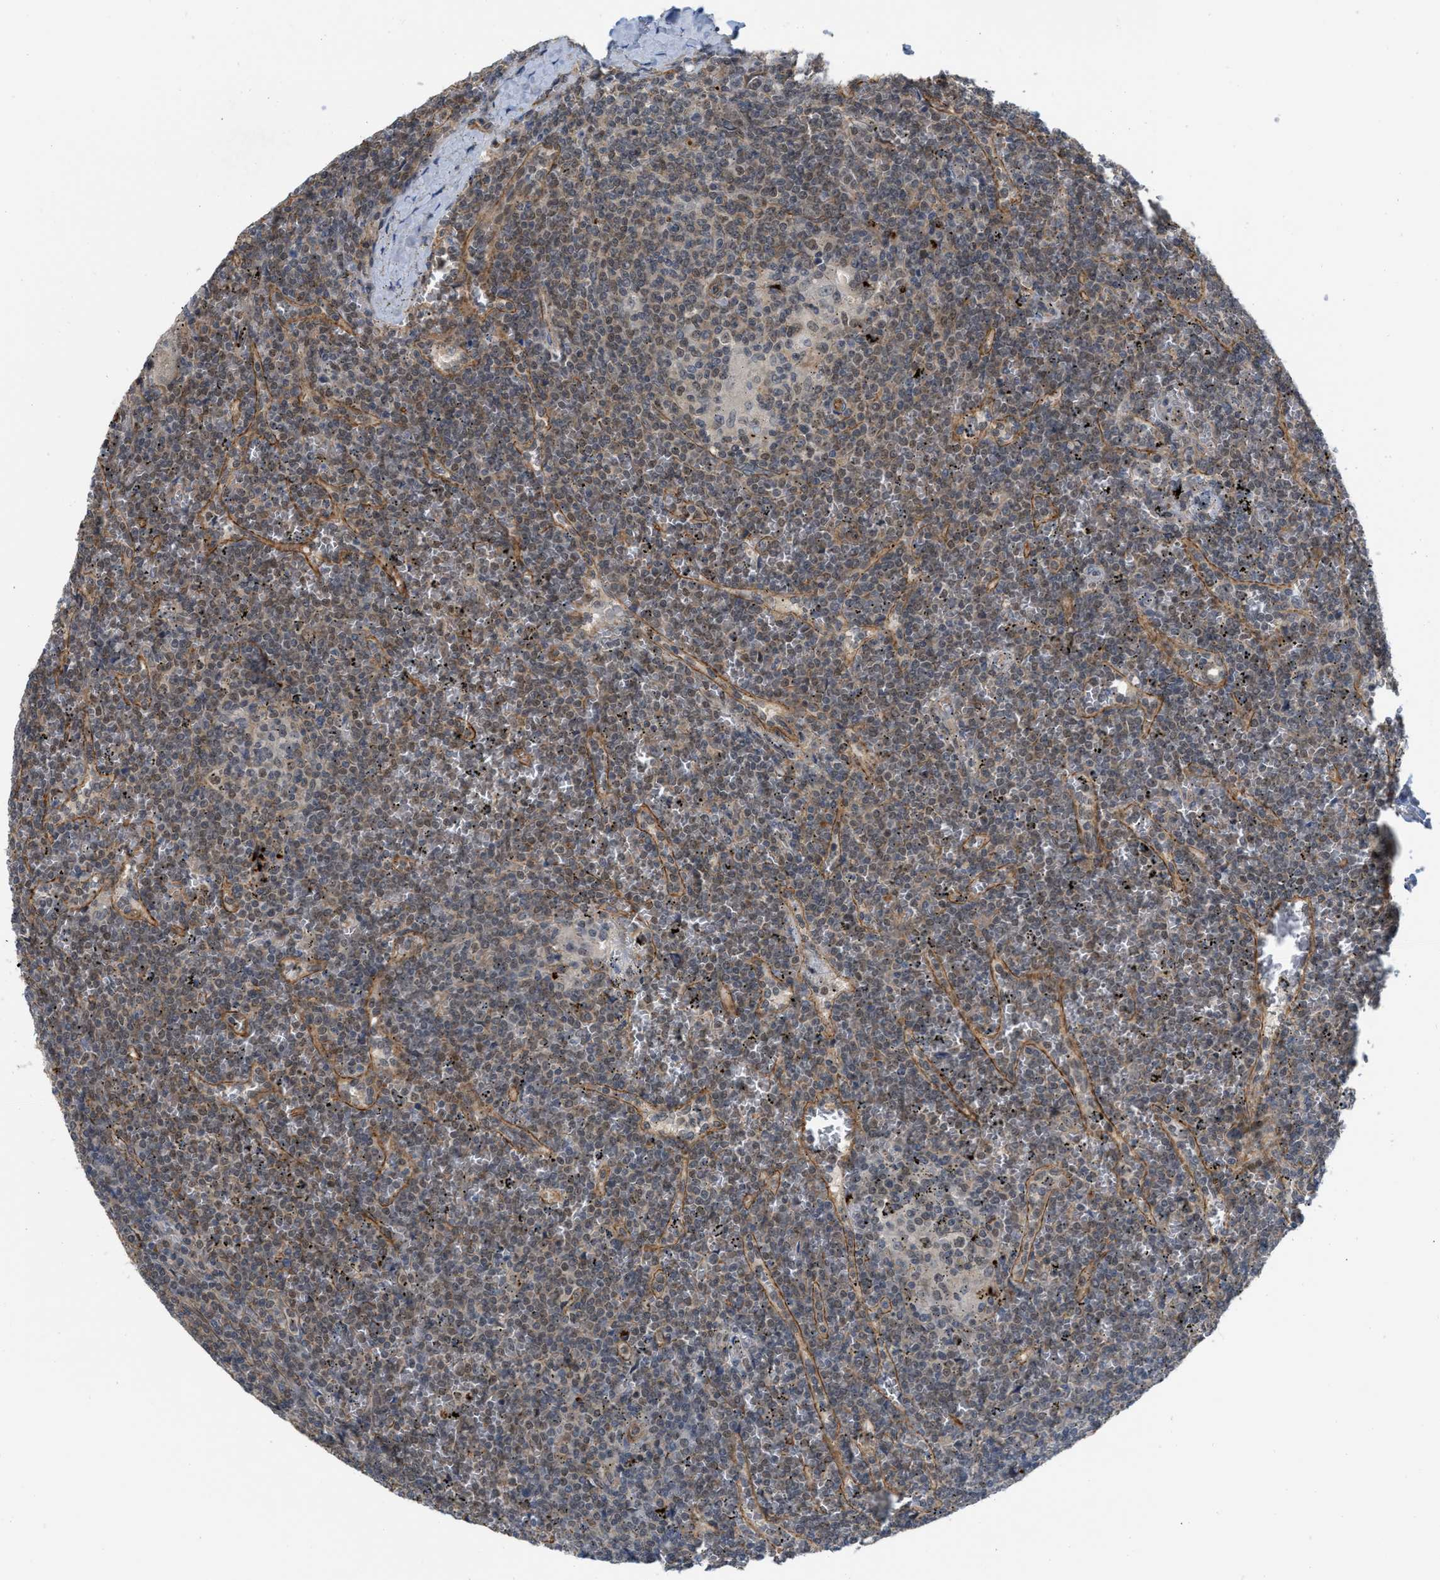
{"staining": {"intensity": "weak", "quantity": "<25%", "location": "cytoplasmic/membranous"}, "tissue": "lymphoma", "cell_type": "Tumor cells", "image_type": "cancer", "snomed": [{"axis": "morphology", "description": "Malignant lymphoma, non-Hodgkin's type, Low grade"}, {"axis": "topography", "description": "Spleen"}], "caption": "This is an IHC histopathology image of malignant lymphoma, non-Hodgkin's type (low-grade). There is no expression in tumor cells.", "gene": "NAPEPLD", "patient": {"sex": "female", "age": 19}}